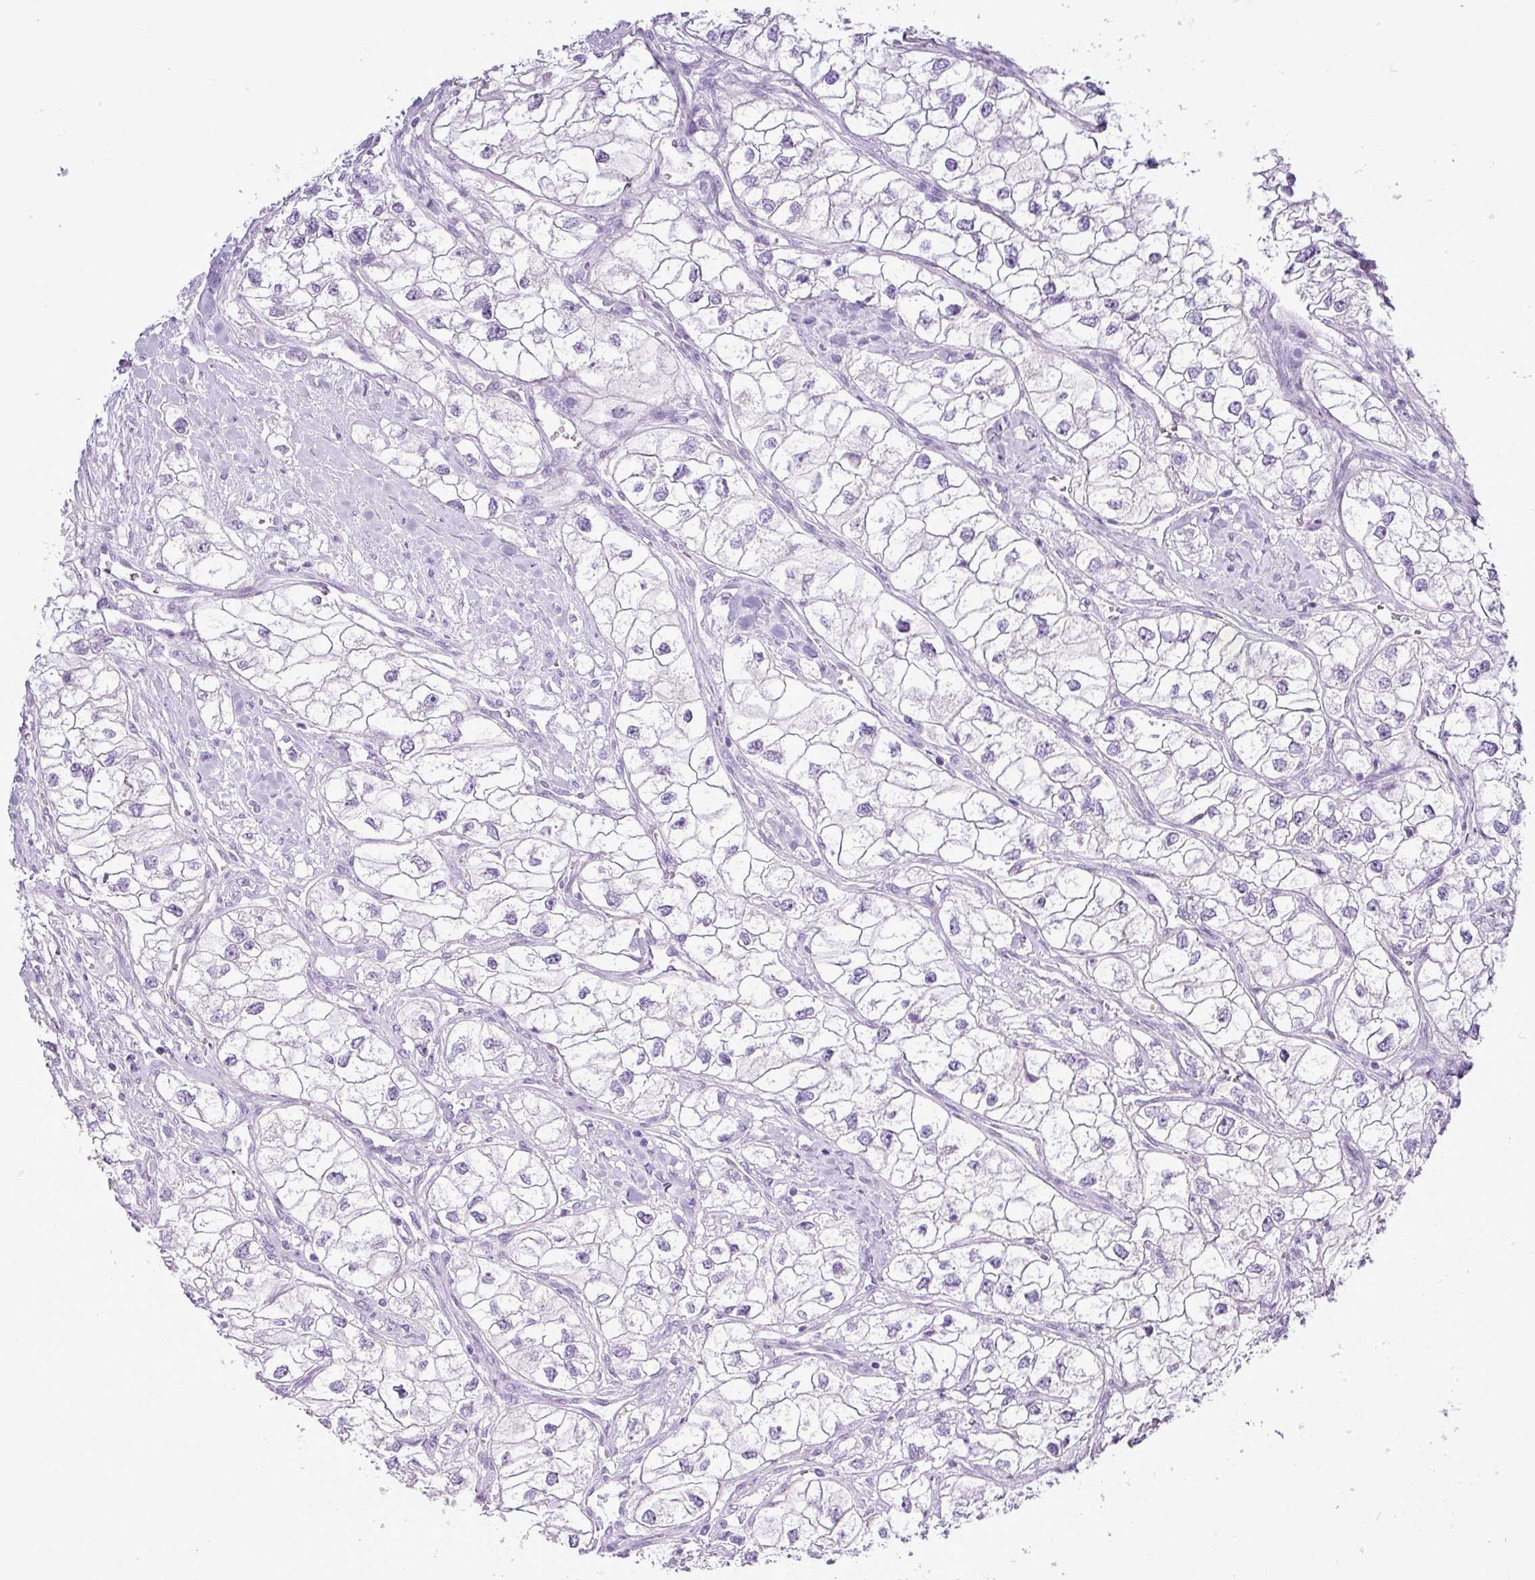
{"staining": {"intensity": "negative", "quantity": "none", "location": "none"}, "tissue": "renal cancer", "cell_type": "Tumor cells", "image_type": "cancer", "snomed": [{"axis": "morphology", "description": "Adenocarcinoma, NOS"}, {"axis": "topography", "description": "Kidney"}], "caption": "Immunohistochemical staining of human renal cancer demonstrates no significant staining in tumor cells.", "gene": "ALDH3A1", "patient": {"sex": "male", "age": 59}}